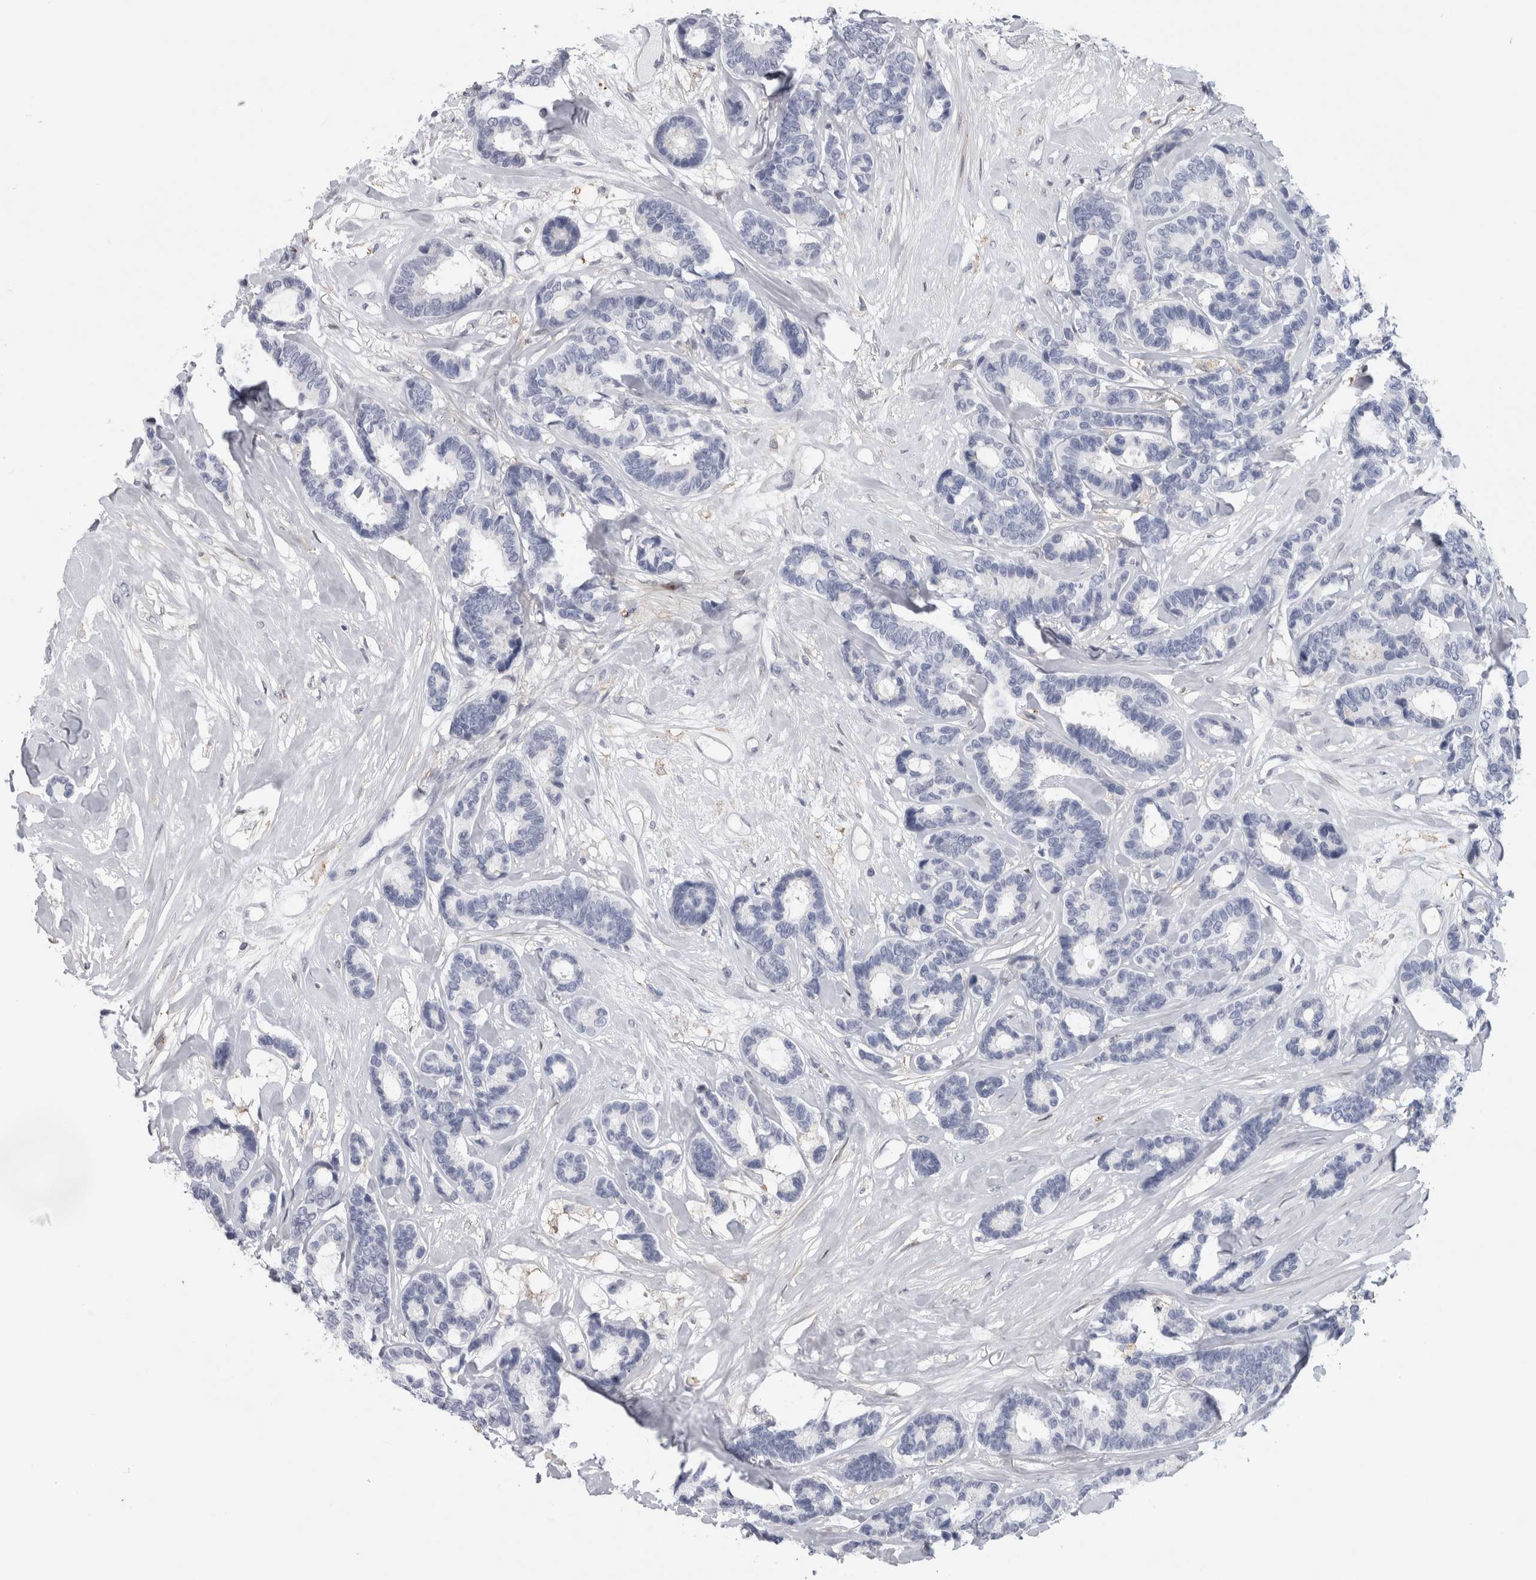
{"staining": {"intensity": "negative", "quantity": "none", "location": "none"}, "tissue": "breast cancer", "cell_type": "Tumor cells", "image_type": "cancer", "snomed": [{"axis": "morphology", "description": "Duct carcinoma"}, {"axis": "topography", "description": "Breast"}], "caption": "Micrograph shows no protein positivity in tumor cells of infiltrating ductal carcinoma (breast) tissue.", "gene": "DNAJC24", "patient": {"sex": "female", "age": 87}}